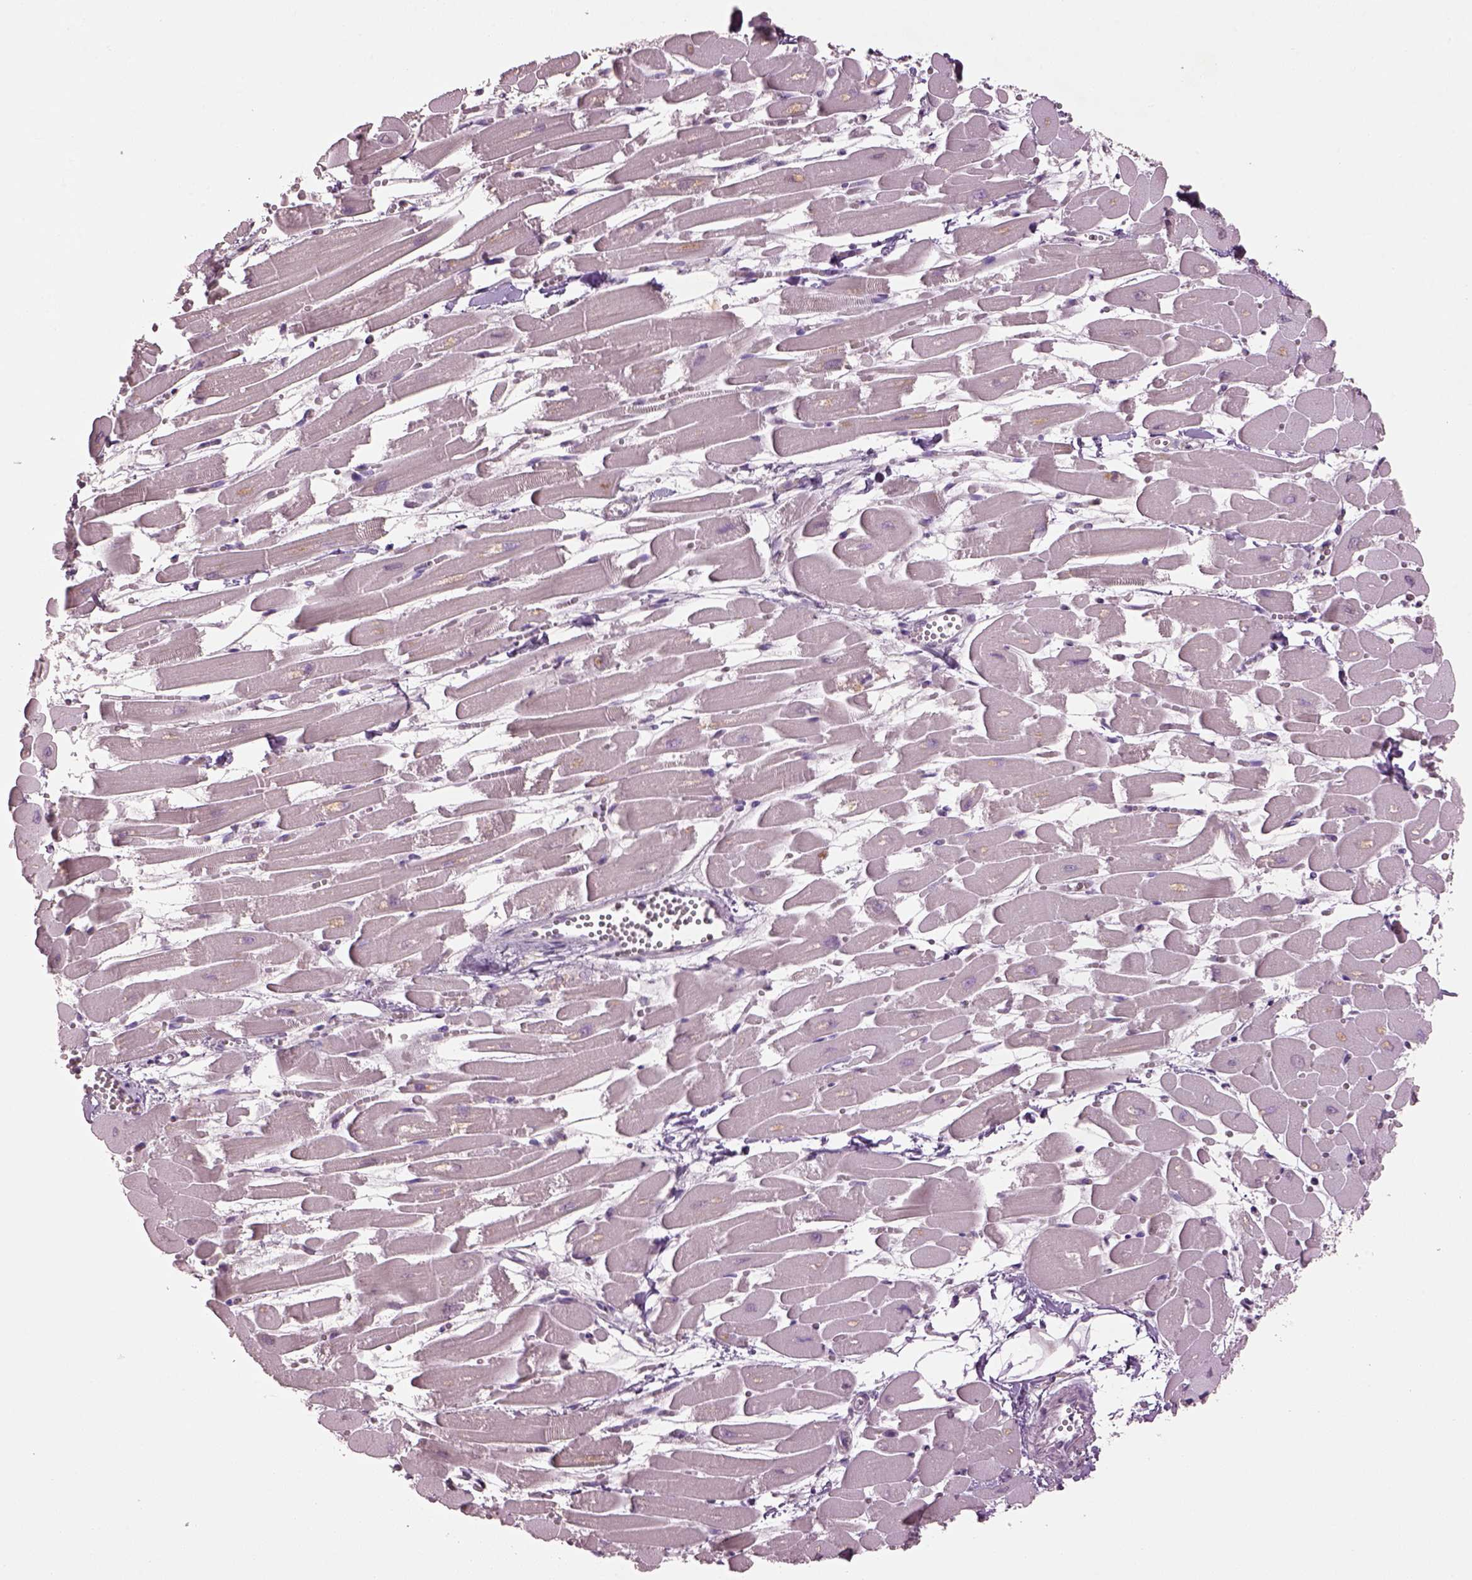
{"staining": {"intensity": "negative", "quantity": "none", "location": "none"}, "tissue": "heart muscle", "cell_type": "Cardiomyocytes", "image_type": "normal", "snomed": [{"axis": "morphology", "description": "Normal tissue, NOS"}, {"axis": "topography", "description": "Heart"}], "caption": "IHC of benign heart muscle demonstrates no staining in cardiomyocytes. (DAB immunohistochemistry (IHC) with hematoxylin counter stain).", "gene": "KCNIP3", "patient": {"sex": "female", "age": 52}}